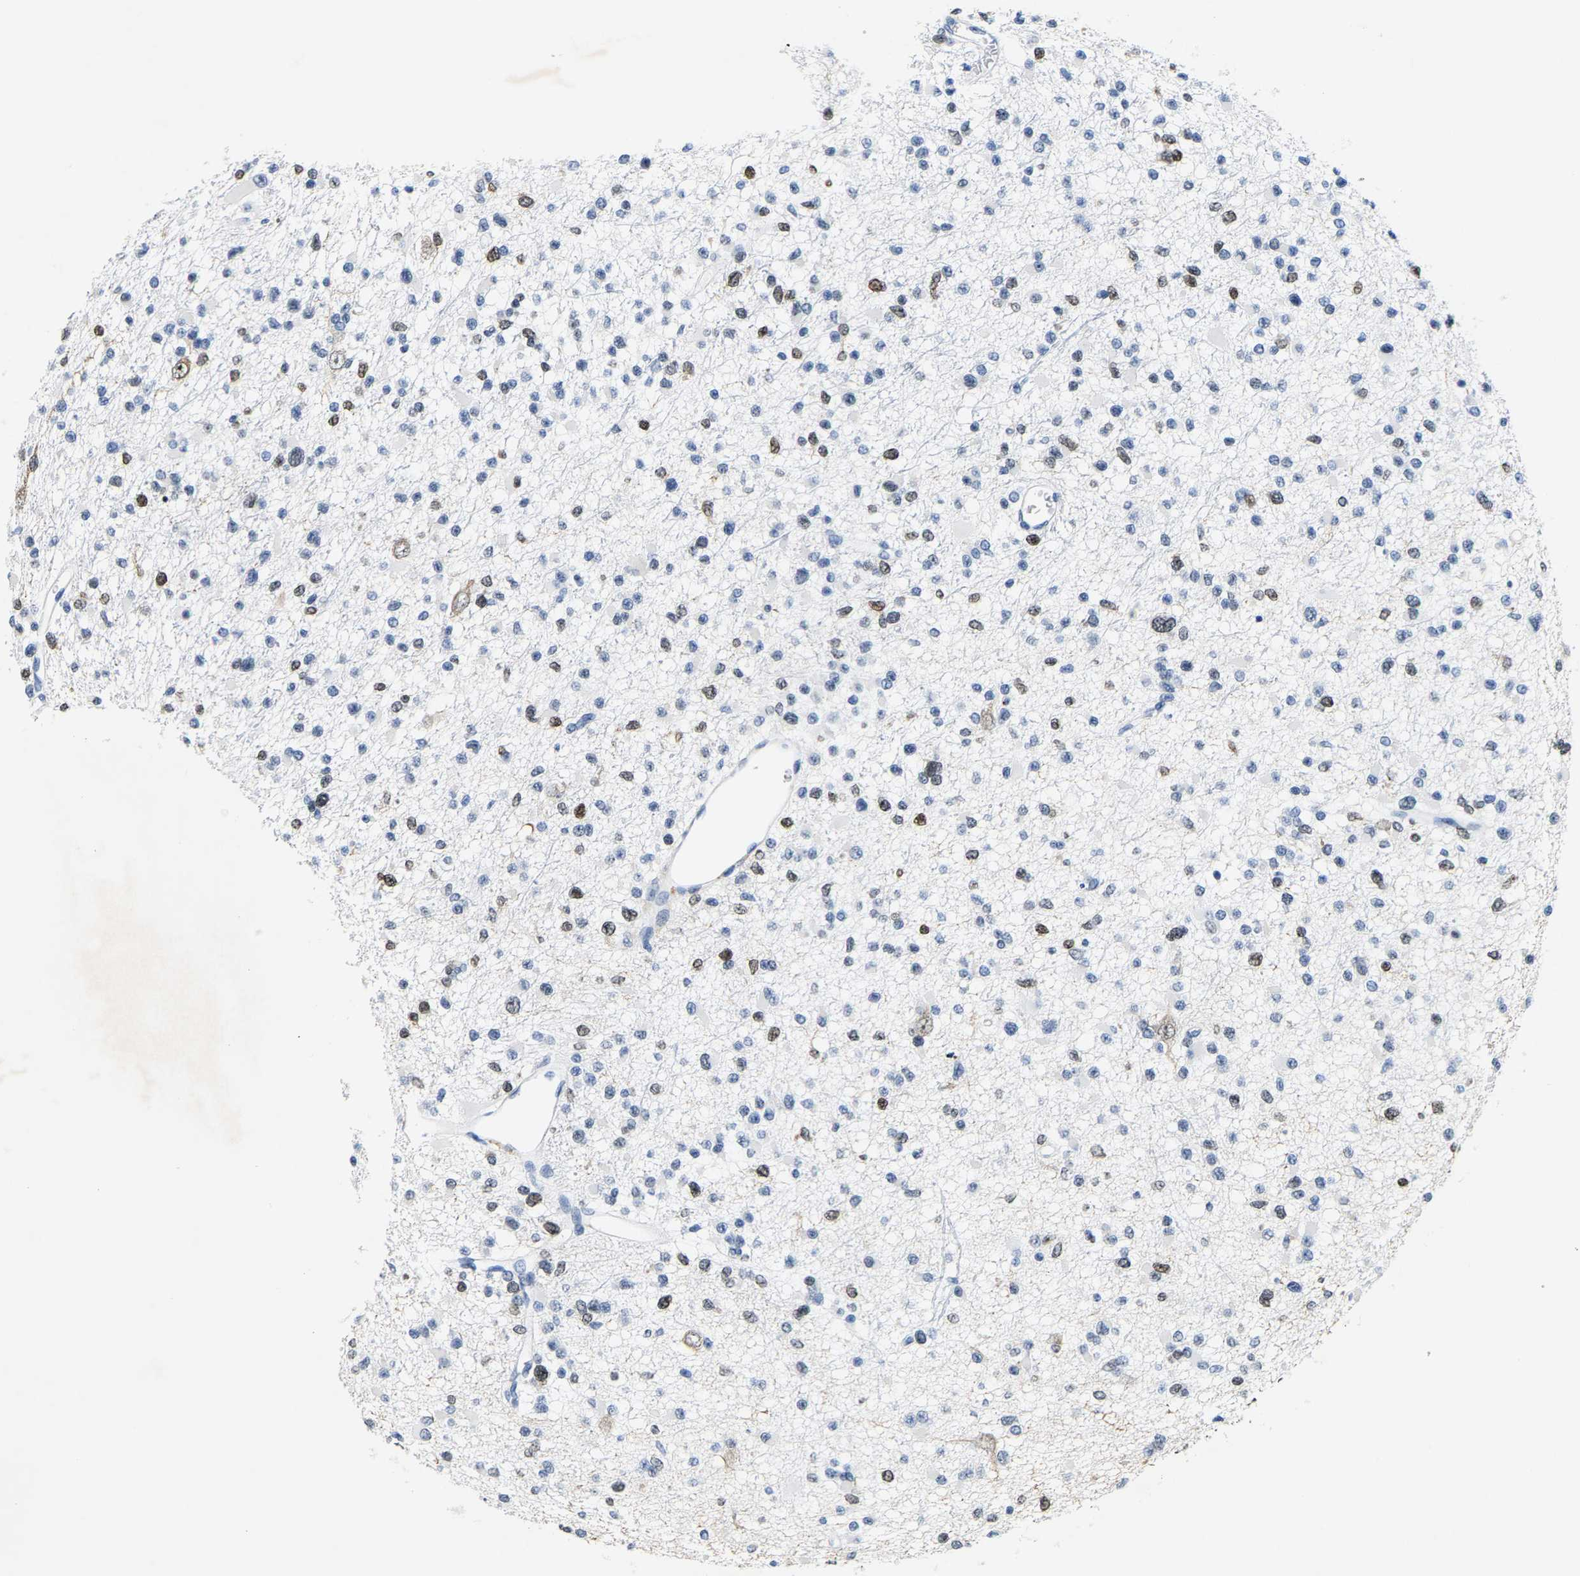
{"staining": {"intensity": "moderate", "quantity": "25%-75%", "location": "nuclear"}, "tissue": "glioma", "cell_type": "Tumor cells", "image_type": "cancer", "snomed": [{"axis": "morphology", "description": "Glioma, malignant, Low grade"}, {"axis": "topography", "description": "Brain"}], "caption": "Protein analysis of glioma tissue reveals moderate nuclear positivity in about 25%-75% of tumor cells. (DAB (3,3'-diaminobenzidine) = brown stain, brightfield microscopy at high magnification).", "gene": "SETD1B", "patient": {"sex": "female", "age": 22}}